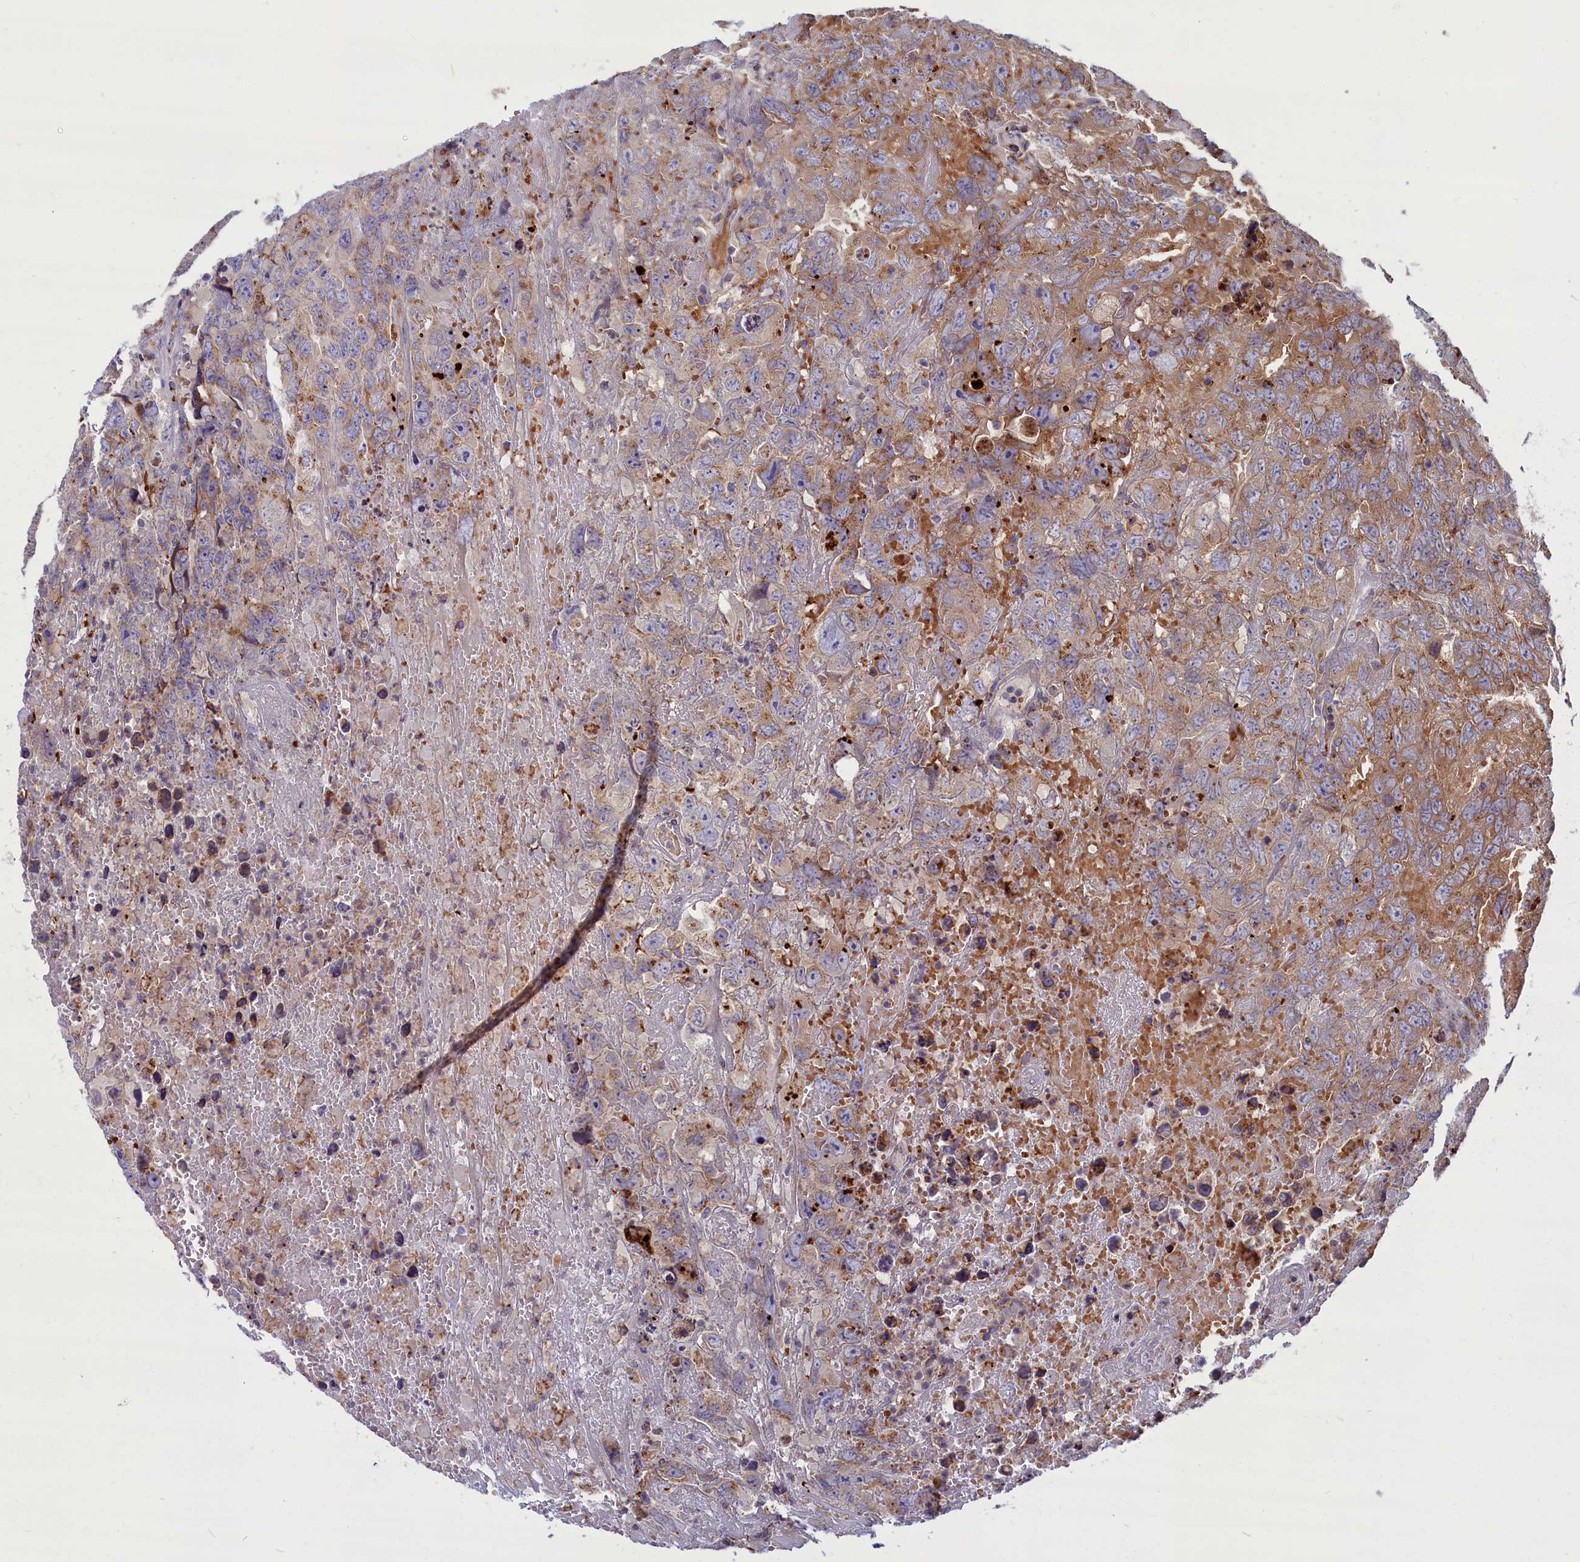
{"staining": {"intensity": "moderate", "quantity": ">75%", "location": "cytoplasmic/membranous"}, "tissue": "testis cancer", "cell_type": "Tumor cells", "image_type": "cancer", "snomed": [{"axis": "morphology", "description": "Carcinoma, Embryonal, NOS"}, {"axis": "topography", "description": "Testis"}], "caption": "The image shows immunohistochemical staining of testis cancer. There is moderate cytoplasmic/membranous staining is appreciated in approximately >75% of tumor cells. (DAB (3,3'-diaminobenzidine) IHC with brightfield microscopy, high magnification).", "gene": "BLVRB", "patient": {"sex": "male", "age": 45}}